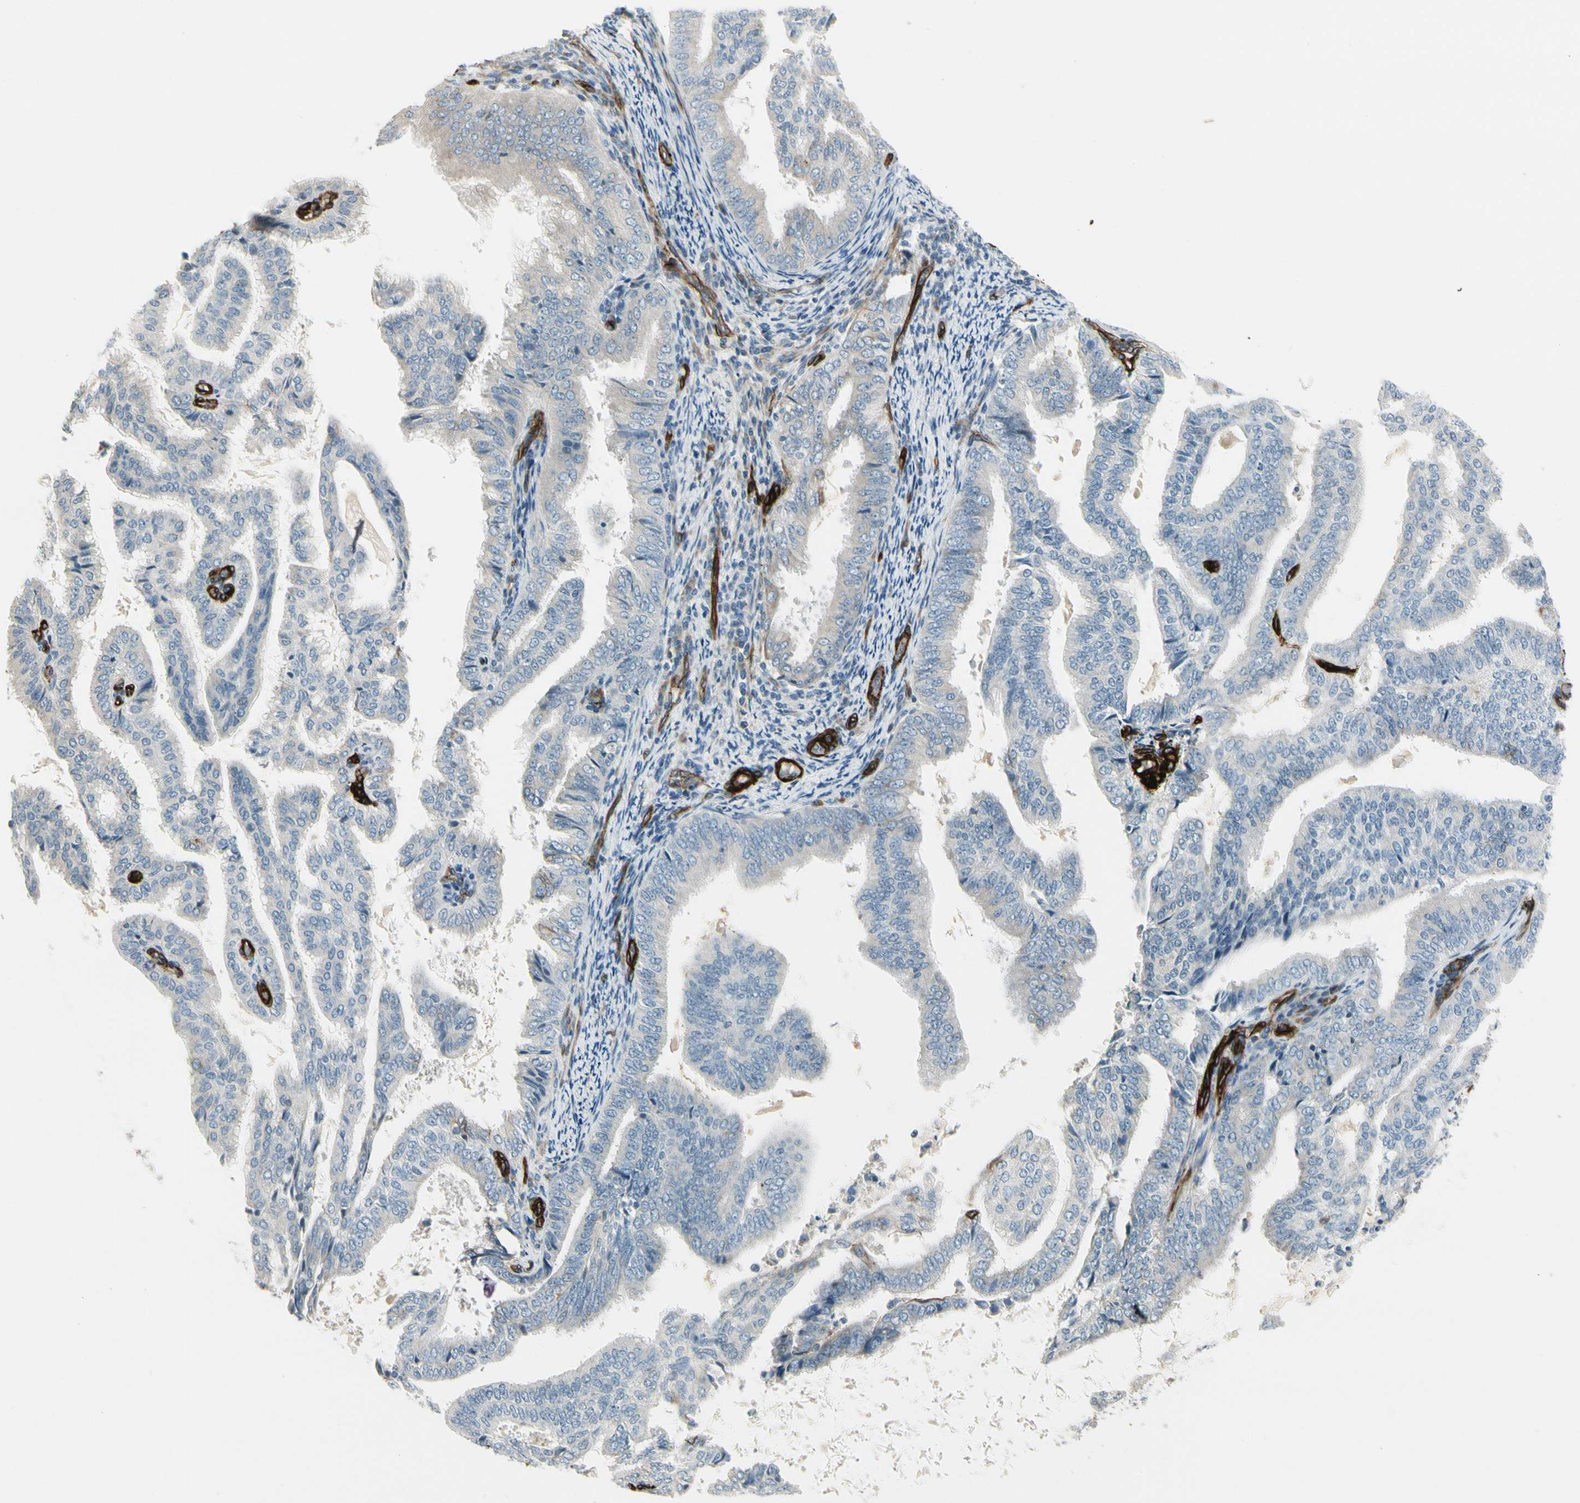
{"staining": {"intensity": "negative", "quantity": "none", "location": "none"}, "tissue": "endometrial cancer", "cell_type": "Tumor cells", "image_type": "cancer", "snomed": [{"axis": "morphology", "description": "Adenocarcinoma, NOS"}, {"axis": "topography", "description": "Endometrium"}], "caption": "This is an immunohistochemistry histopathology image of adenocarcinoma (endometrial). There is no staining in tumor cells.", "gene": "MCAM", "patient": {"sex": "female", "age": 58}}